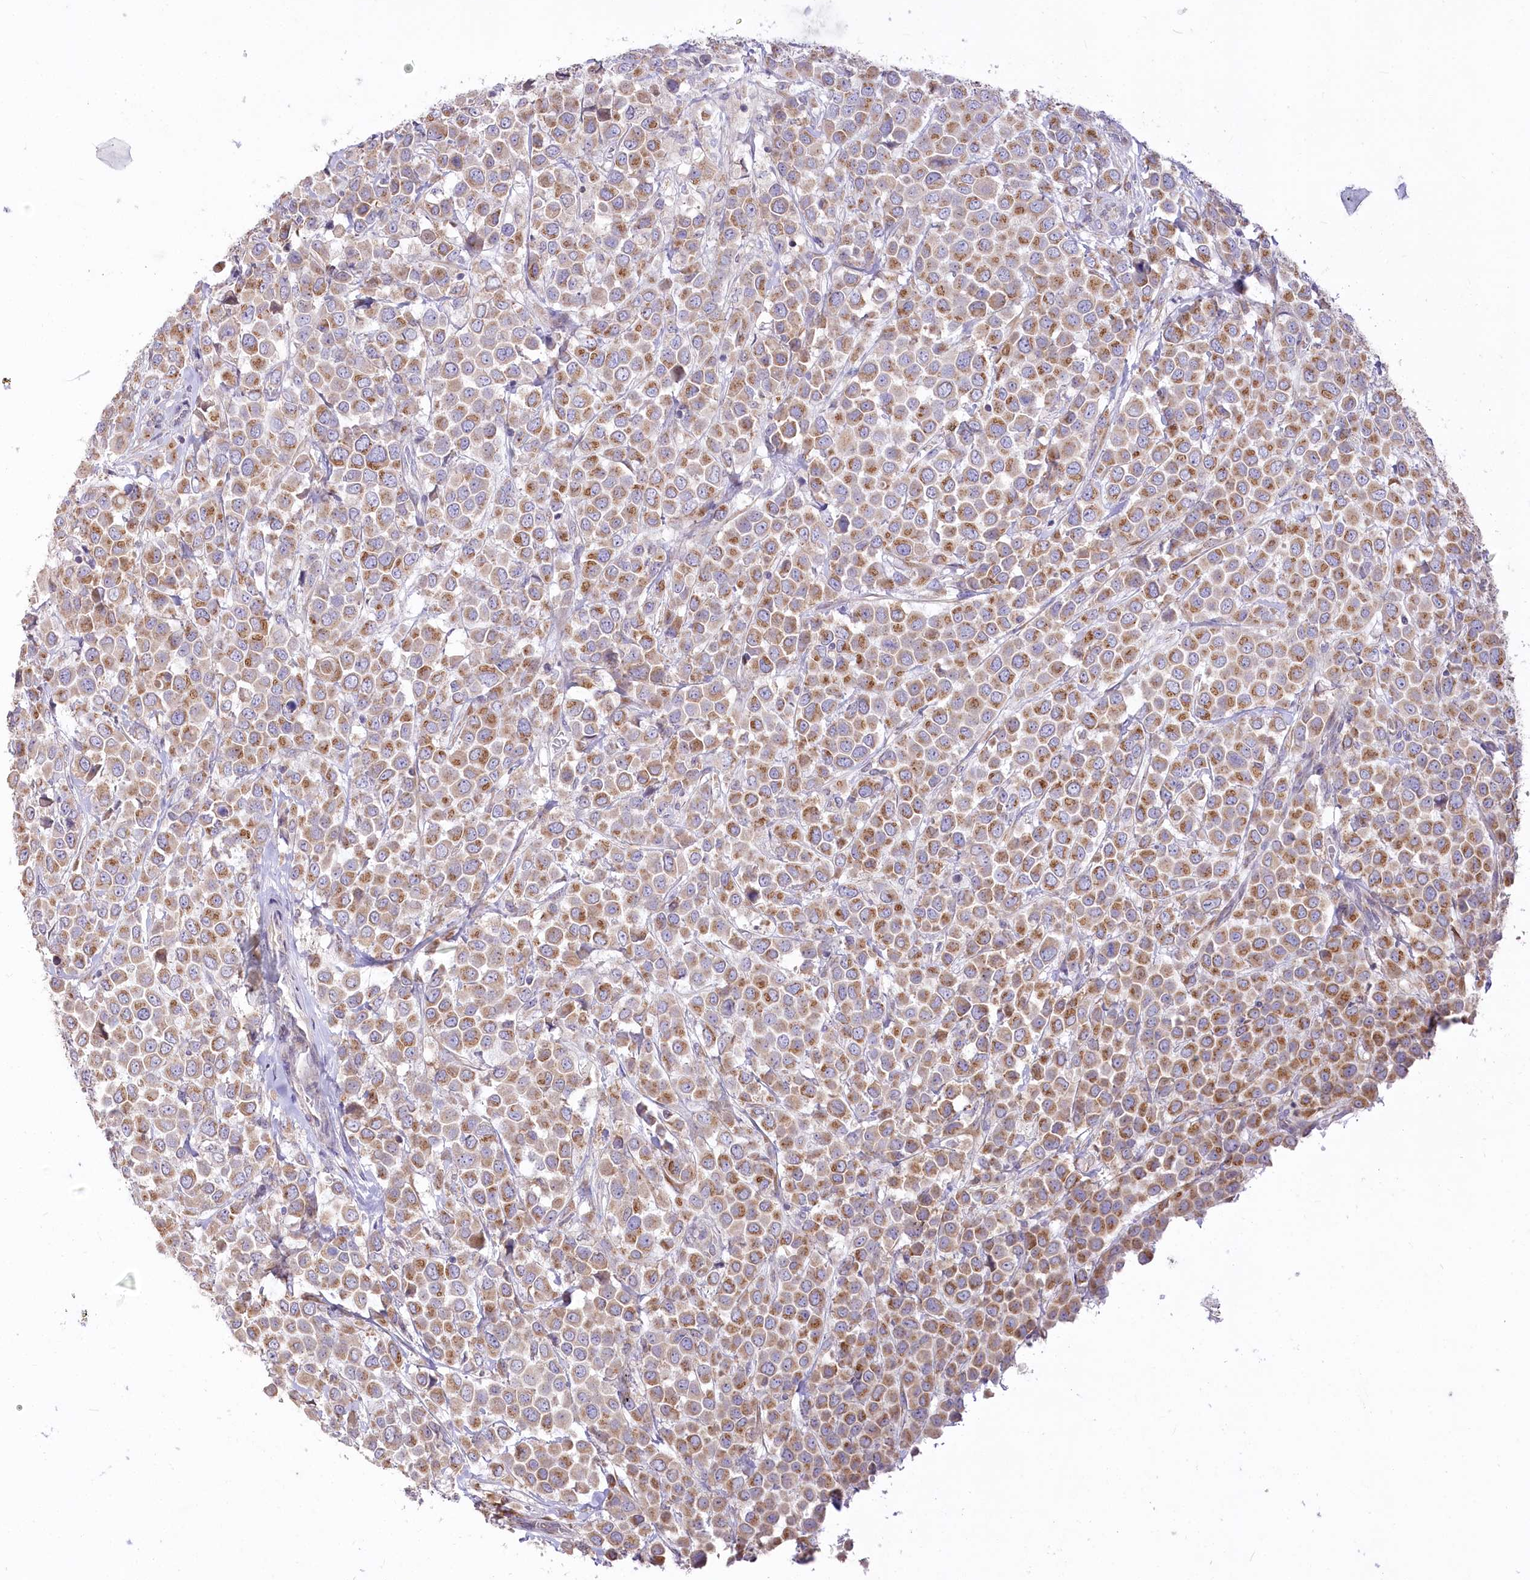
{"staining": {"intensity": "moderate", "quantity": ">75%", "location": "cytoplasmic/membranous"}, "tissue": "breast cancer", "cell_type": "Tumor cells", "image_type": "cancer", "snomed": [{"axis": "morphology", "description": "Duct carcinoma"}, {"axis": "topography", "description": "Breast"}], "caption": "The histopathology image demonstrates a brown stain indicating the presence of a protein in the cytoplasmic/membranous of tumor cells in invasive ductal carcinoma (breast).", "gene": "STT3B", "patient": {"sex": "female", "age": 61}}